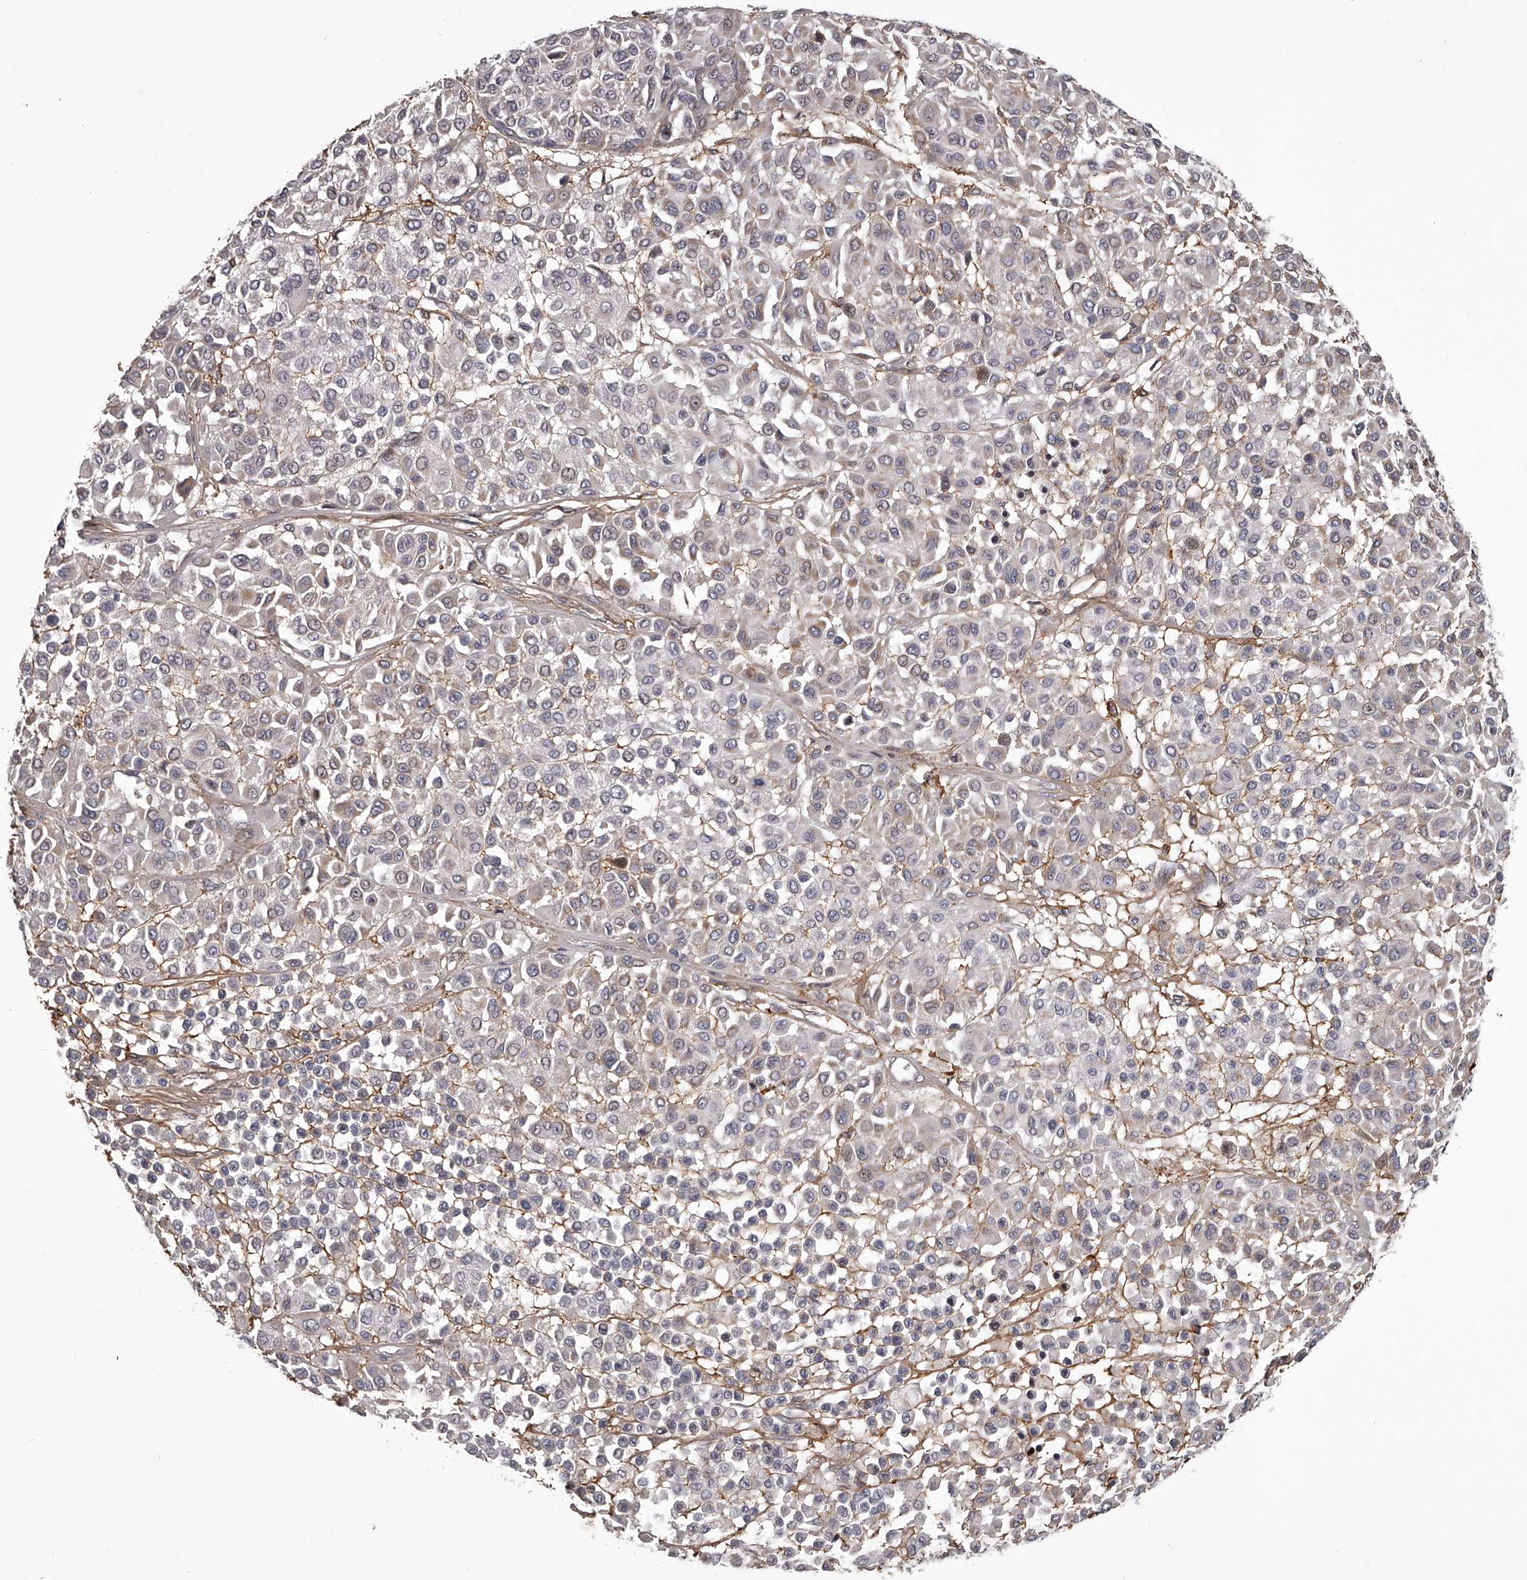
{"staining": {"intensity": "negative", "quantity": "none", "location": "none"}, "tissue": "melanoma", "cell_type": "Tumor cells", "image_type": "cancer", "snomed": [{"axis": "morphology", "description": "Malignant melanoma, Metastatic site"}, {"axis": "topography", "description": "Soft tissue"}], "caption": "Immunohistochemical staining of human melanoma shows no significant expression in tumor cells.", "gene": "RRP36", "patient": {"sex": "male", "age": 41}}